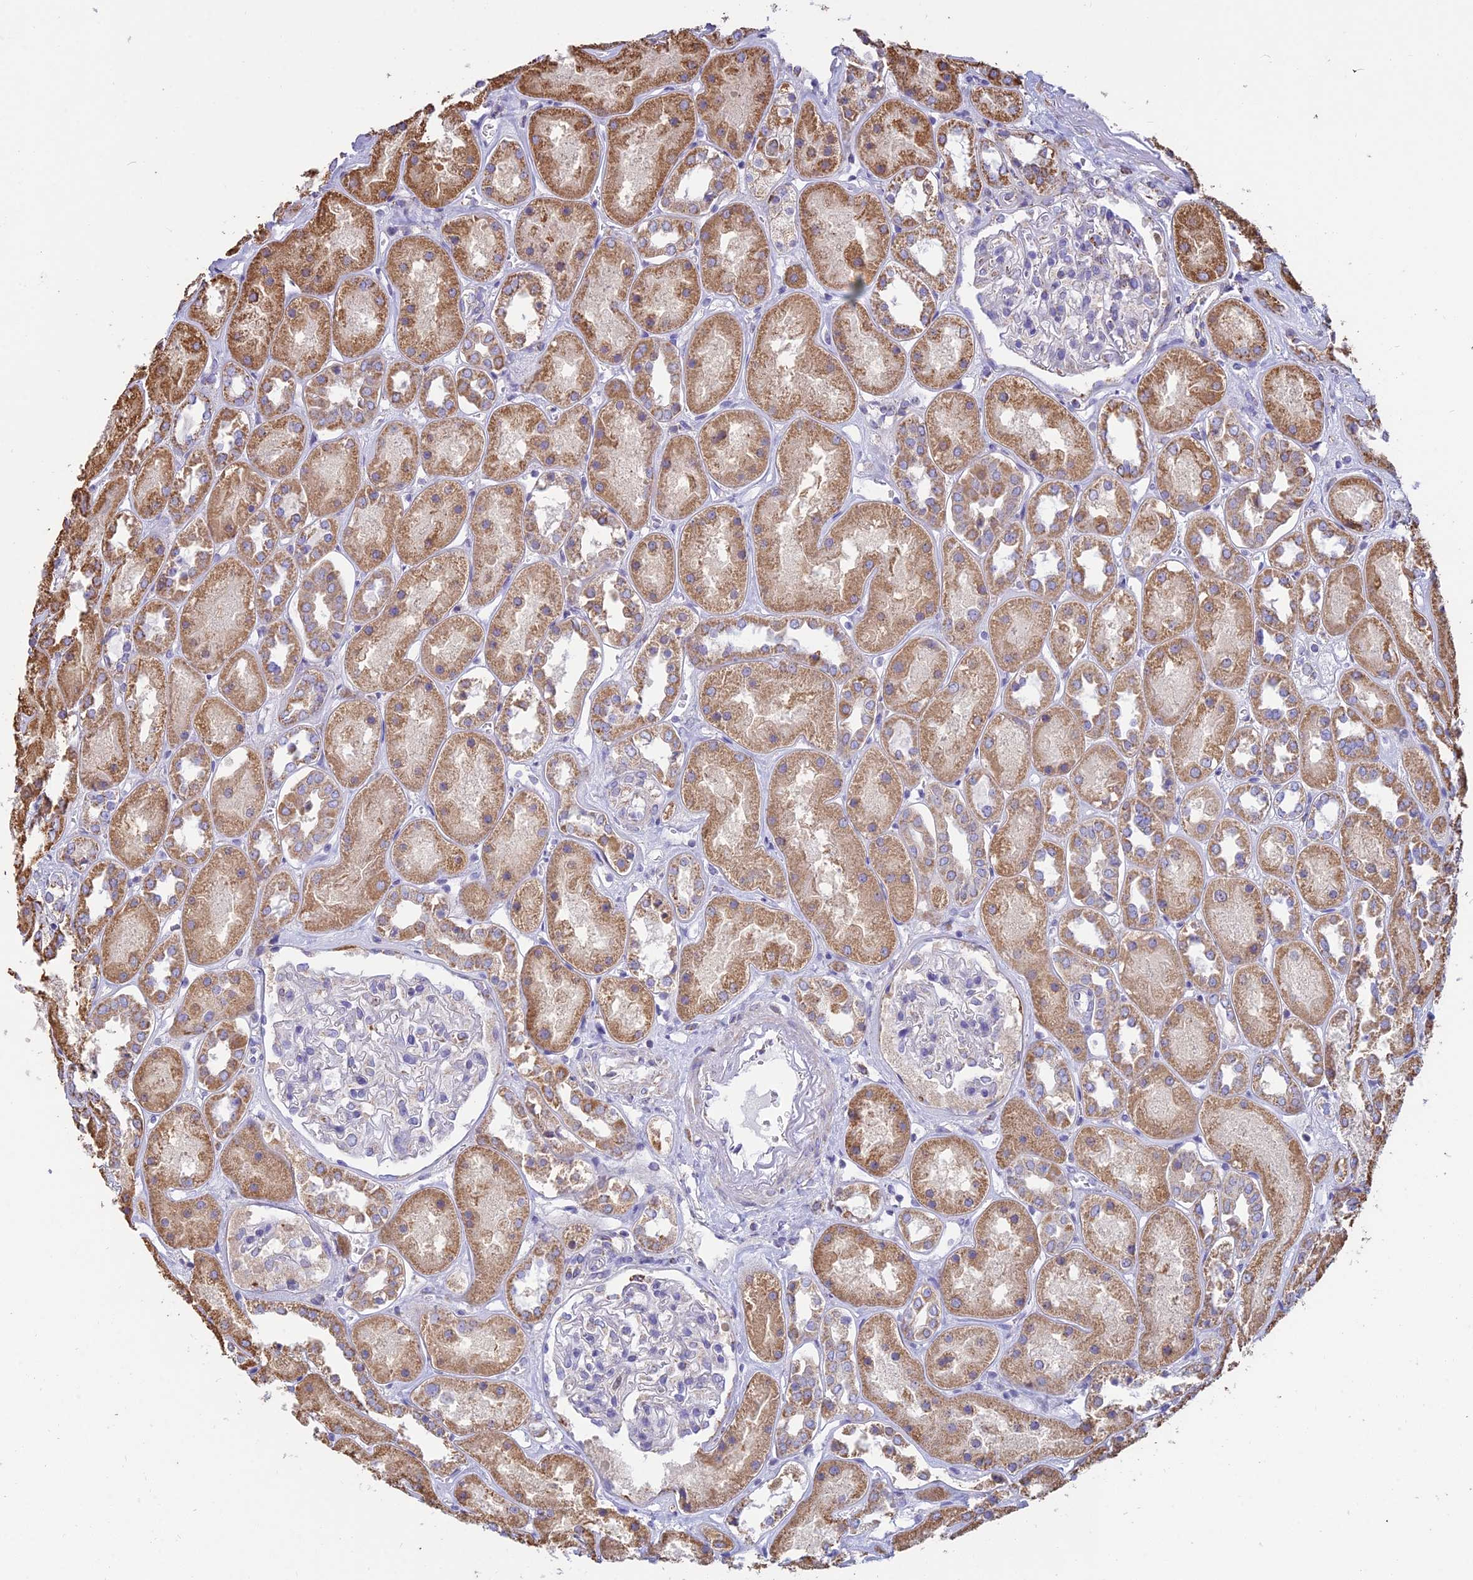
{"staining": {"intensity": "negative", "quantity": "none", "location": "none"}, "tissue": "kidney", "cell_type": "Cells in glomeruli", "image_type": "normal", "snomed": [{"axis": "morphology", "description": "Normal tissue, NOS"}, {"axis": "topography", "description": "Kidney"}], "caption": "Immunohistochemistry of unremarkable kidney demonstrates no staining in cells in glomeruli. Brightfield microscopy of immunohistochemistry (IHC) stained with DAB (3,3'-diaminobenzidine) (brown) and hematoxylin (blue), captured at high magnification.", "gene": "OR2W3", "patient": {"sex": "male", "age": 70}}